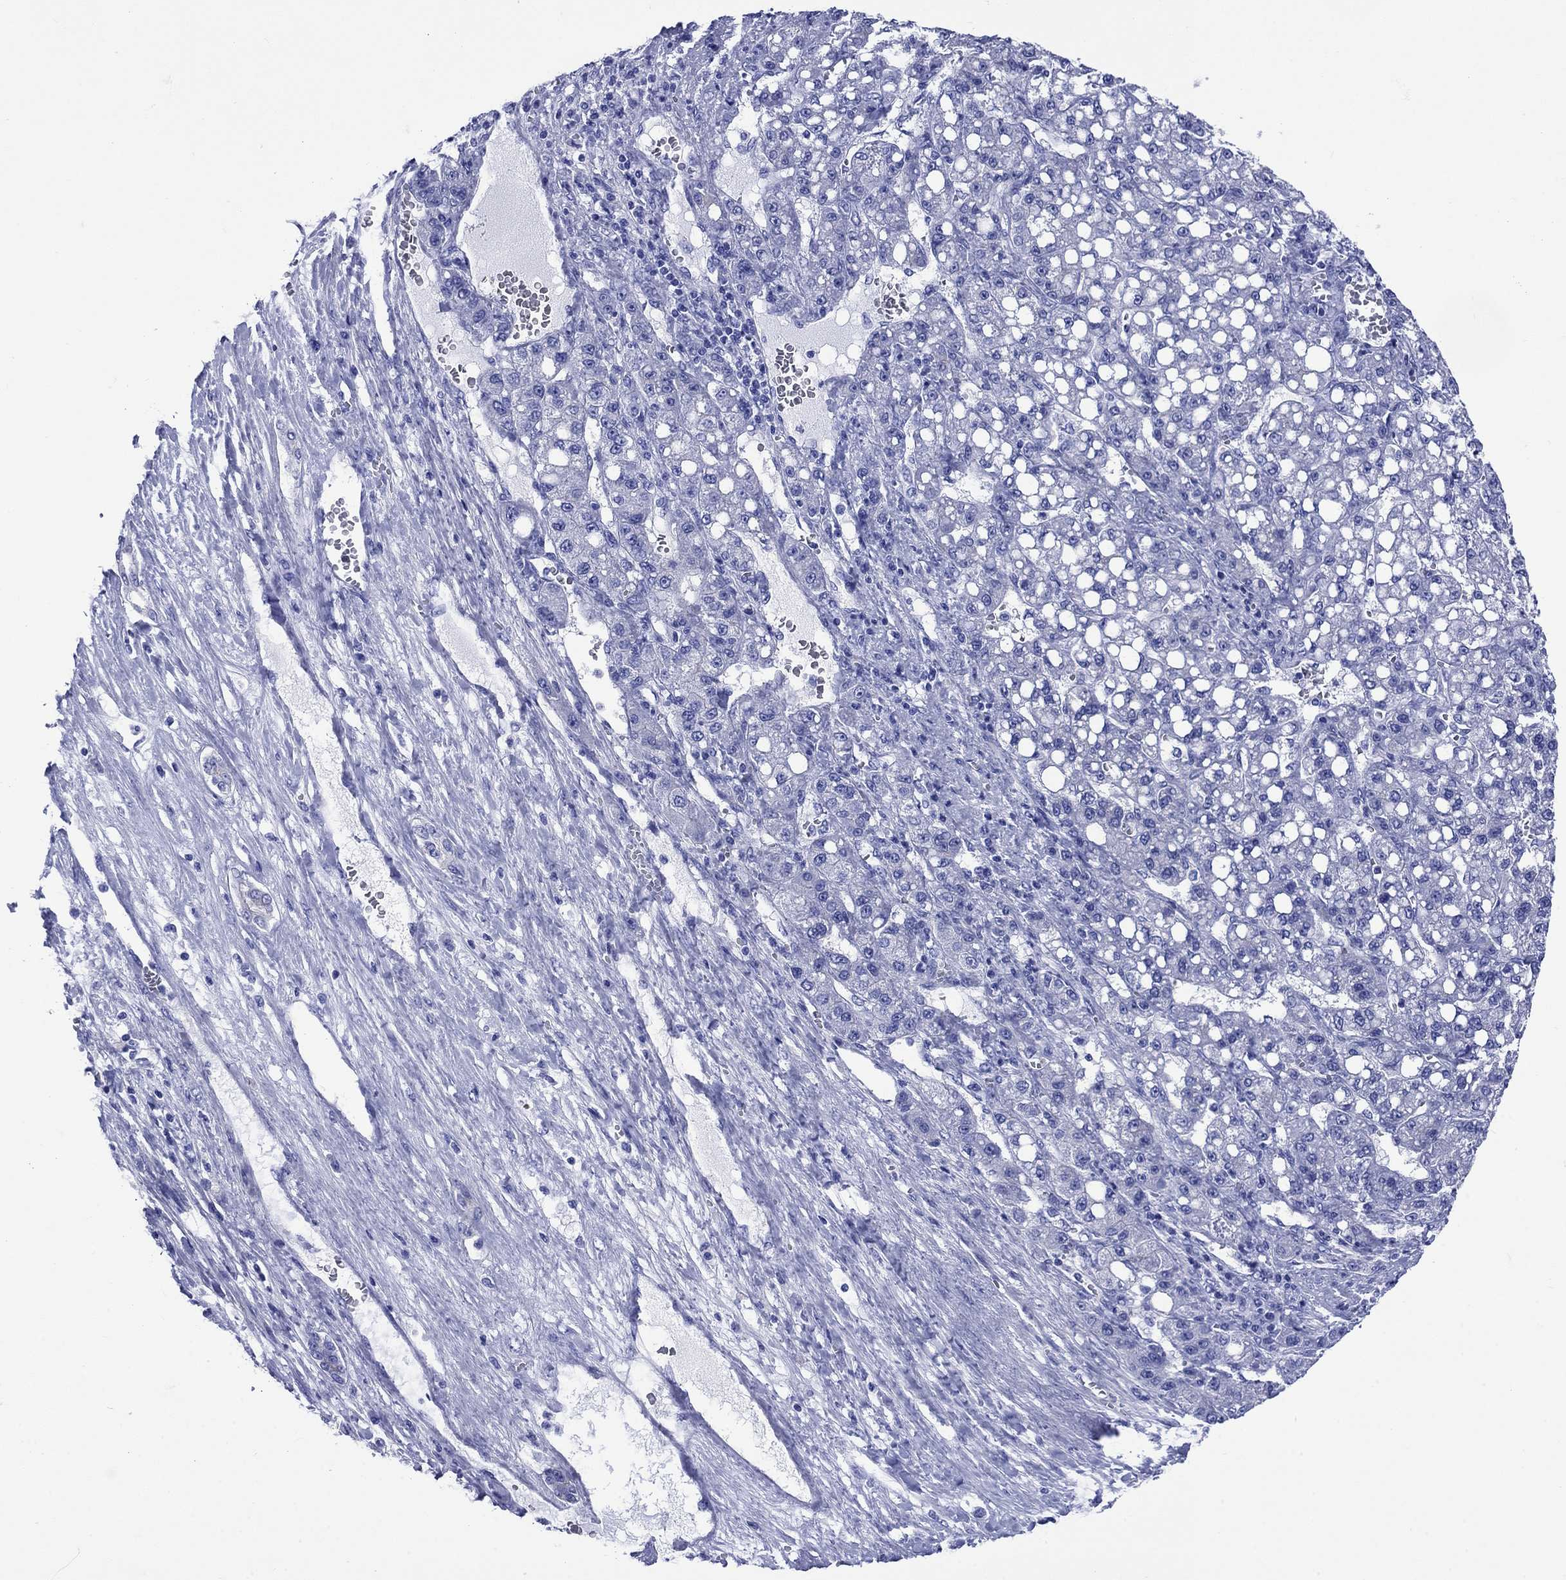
{"staining": {"intensity": "negative", "quantity": "none", "location": "none"}, "tissue": "liver cancer", "cell_type": "Tumor cells", "image_type": "cancer", "snomed": [{"axis": "morphology", "description": "Carcinoma, Hepatocellular, NOS"}, {"axis": "topography", "description": "Liver"}], "caption": "Tumor cells are negative for protein expression in human liver hepatocellular carcinoma.", "gene": "SLC1A2", "patient": {"sex": "female", "age": 65}}